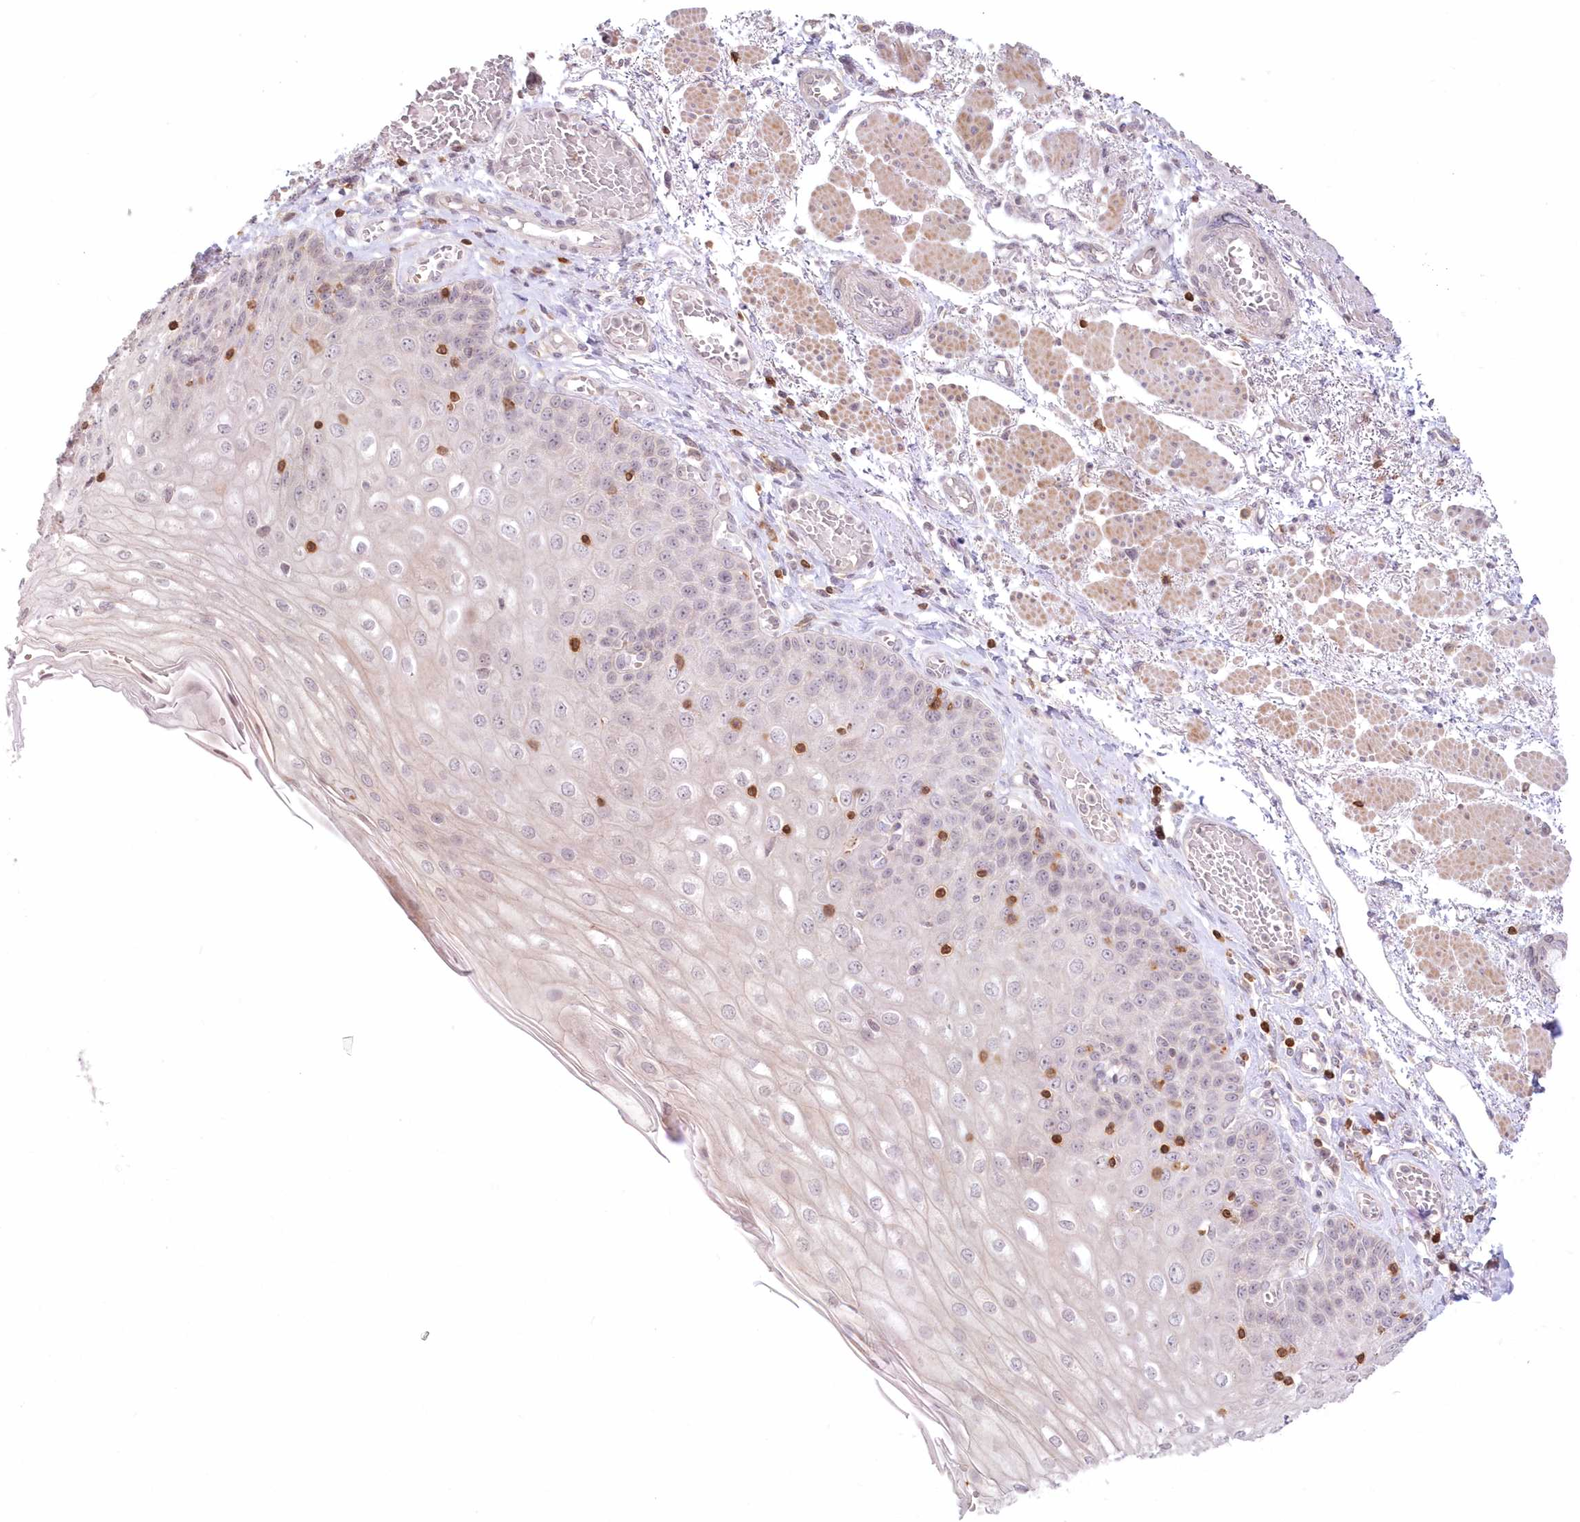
{"staining": {"intensity": "negative", "quantity": "none", "location": "none"}, "tissue": "esophagus", "cell_type": "Squamous epithelial cells", "image_type": "normal", "snomed": [{"axis": "morphology", "description": "Normal tissue, NOS"}, {"axis": "topography", "description": "Esophagus"}], "caption": "DAB (3,3'-diaminobenzidine) immunohistochemical staining of benign esophagus shows no significant staining in squamous epithelial cells.", "gene": "MTMR3", "patient": {"sex": "male", "age": 81}}